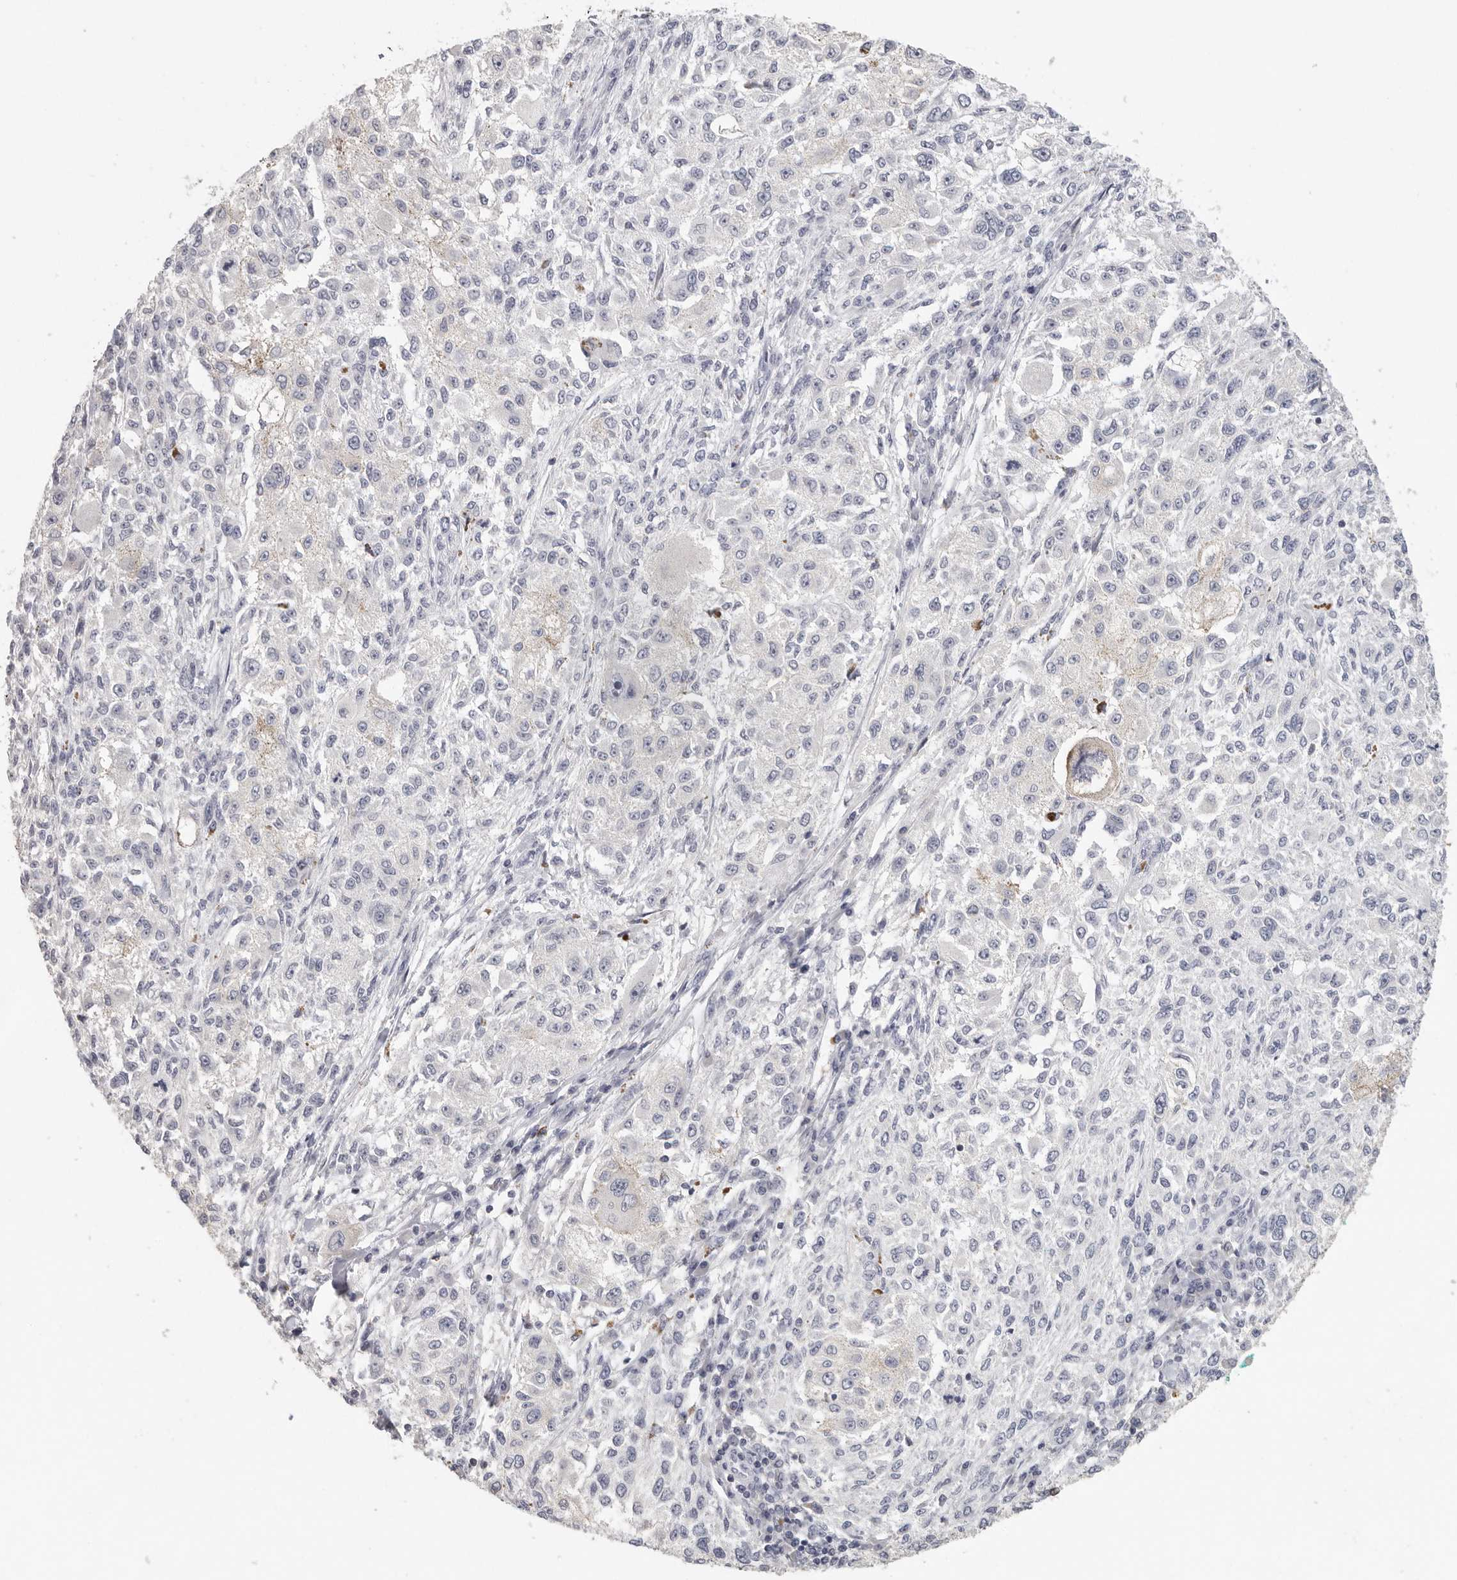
{"staining": {"intensity": "negative", "quantity": "none", "location": "none"}, "tissue": "melanoma", "cell_type": "Tumor cells", "image_type": "cancer", "snomed": [{"axis": "morphology", "description": "Necrosis, NOS"}, {"axis": "morphology", "description": "Malignant melanoma, NOS"}, {"axis": "topography", "description": "Skin"}], "caption": "An image of human malignant melanoma is negative for staining in tumor cells.", "gene": "DNAJC11", "patient": {"sex": "female", "age": 87}}